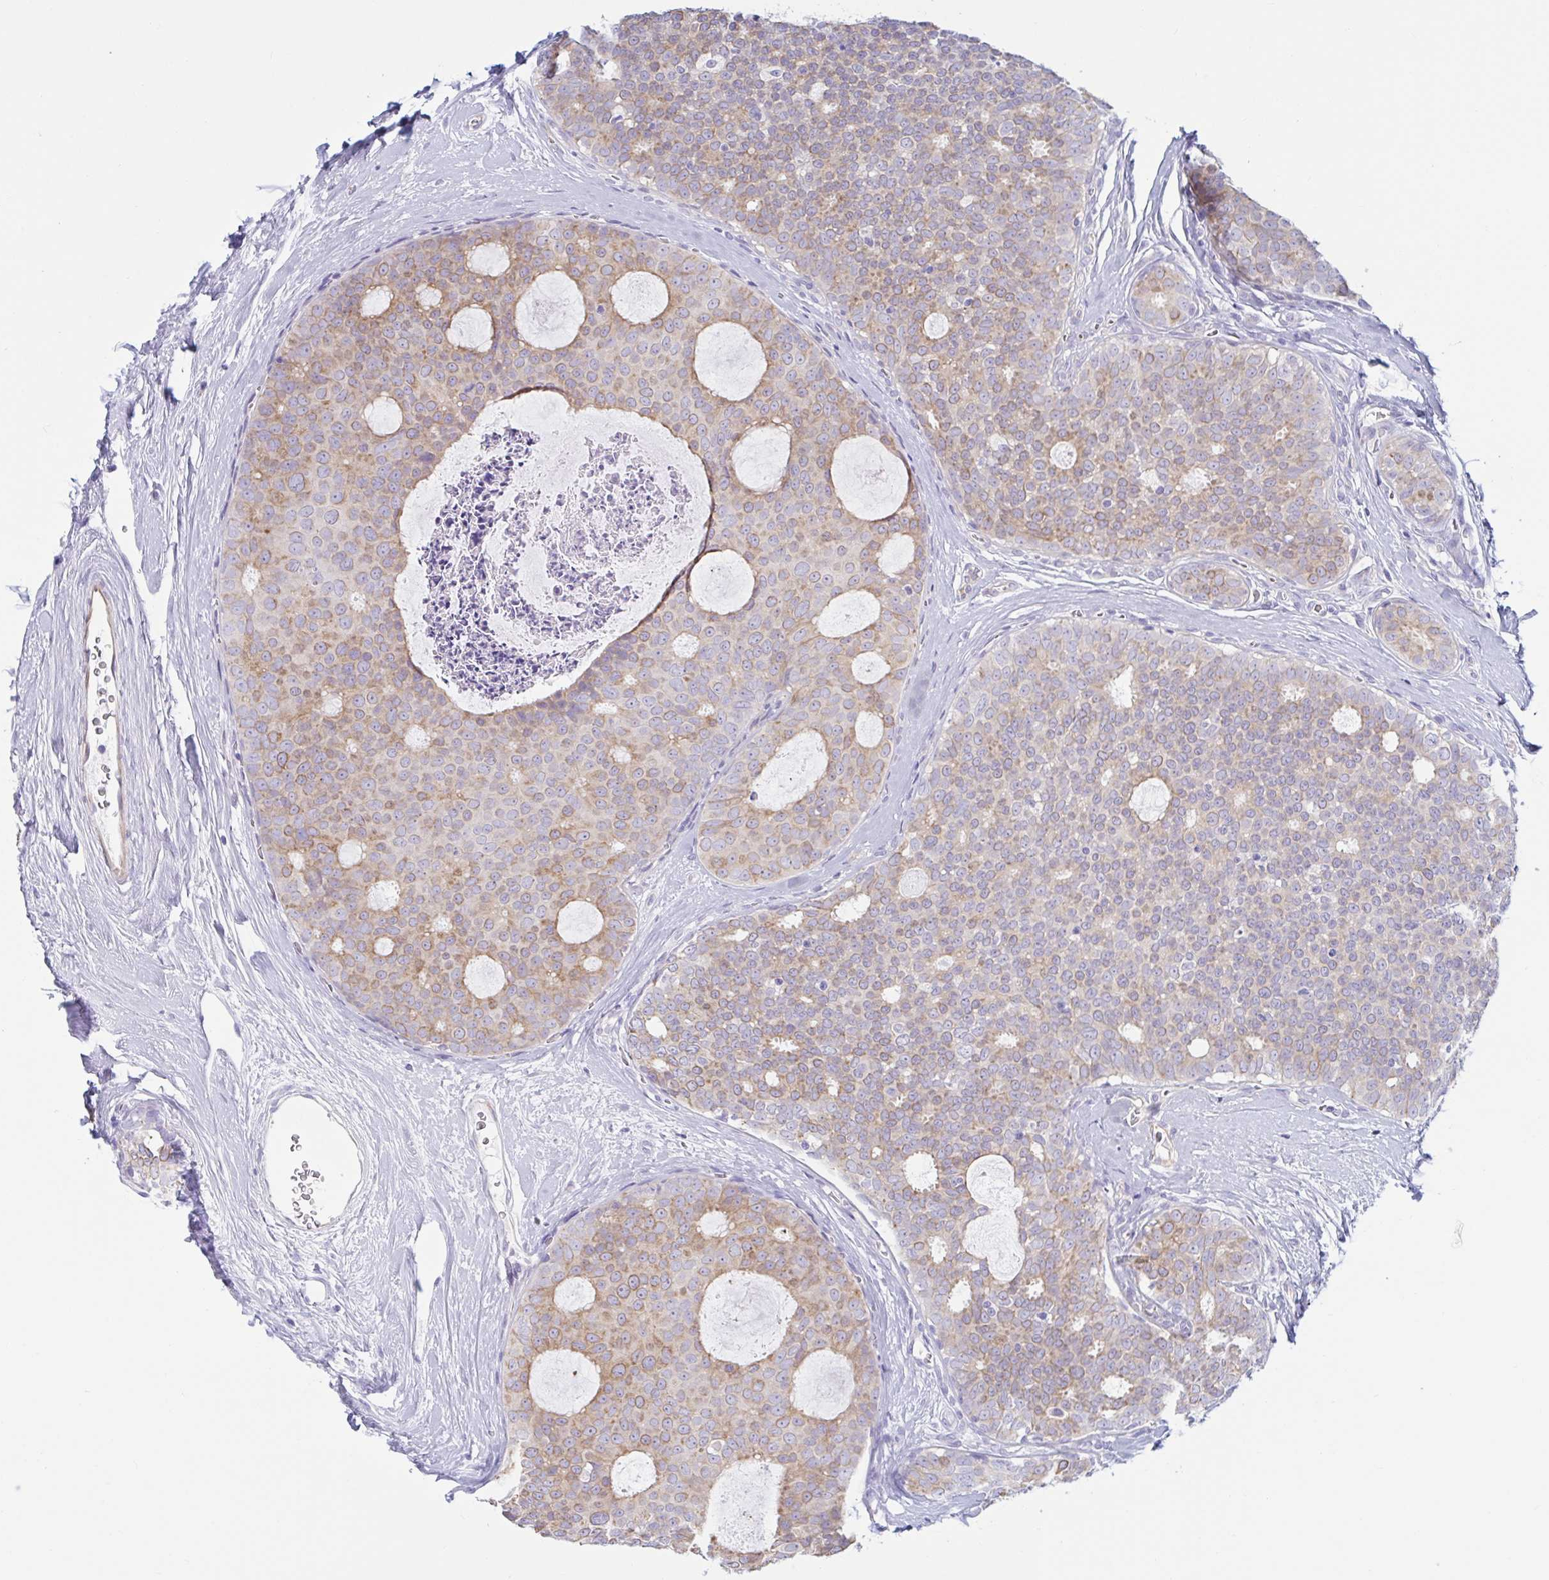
{"staining": {"intensity": "moderate", "quantity": "25%-75%", "location": "cytoplasmic/membranous"}, "tissue": "breast cancer", "cell_type": "Tumor cells", "image_type": "cancer", "snomed": [{"axis": "morphology", "description": "Duct carcinoma"}, {"axis": "topography", "description": "Breast"}], "caption": "This image exhibits immunohistochemistry staining of intraductal carcinoma (breast), with medium moderate cytoplasmic/membranous staining in about 25%-75% of tumor cells.", "gene": "TNNI2", "patient": {"sex": "female", "age": 45}}